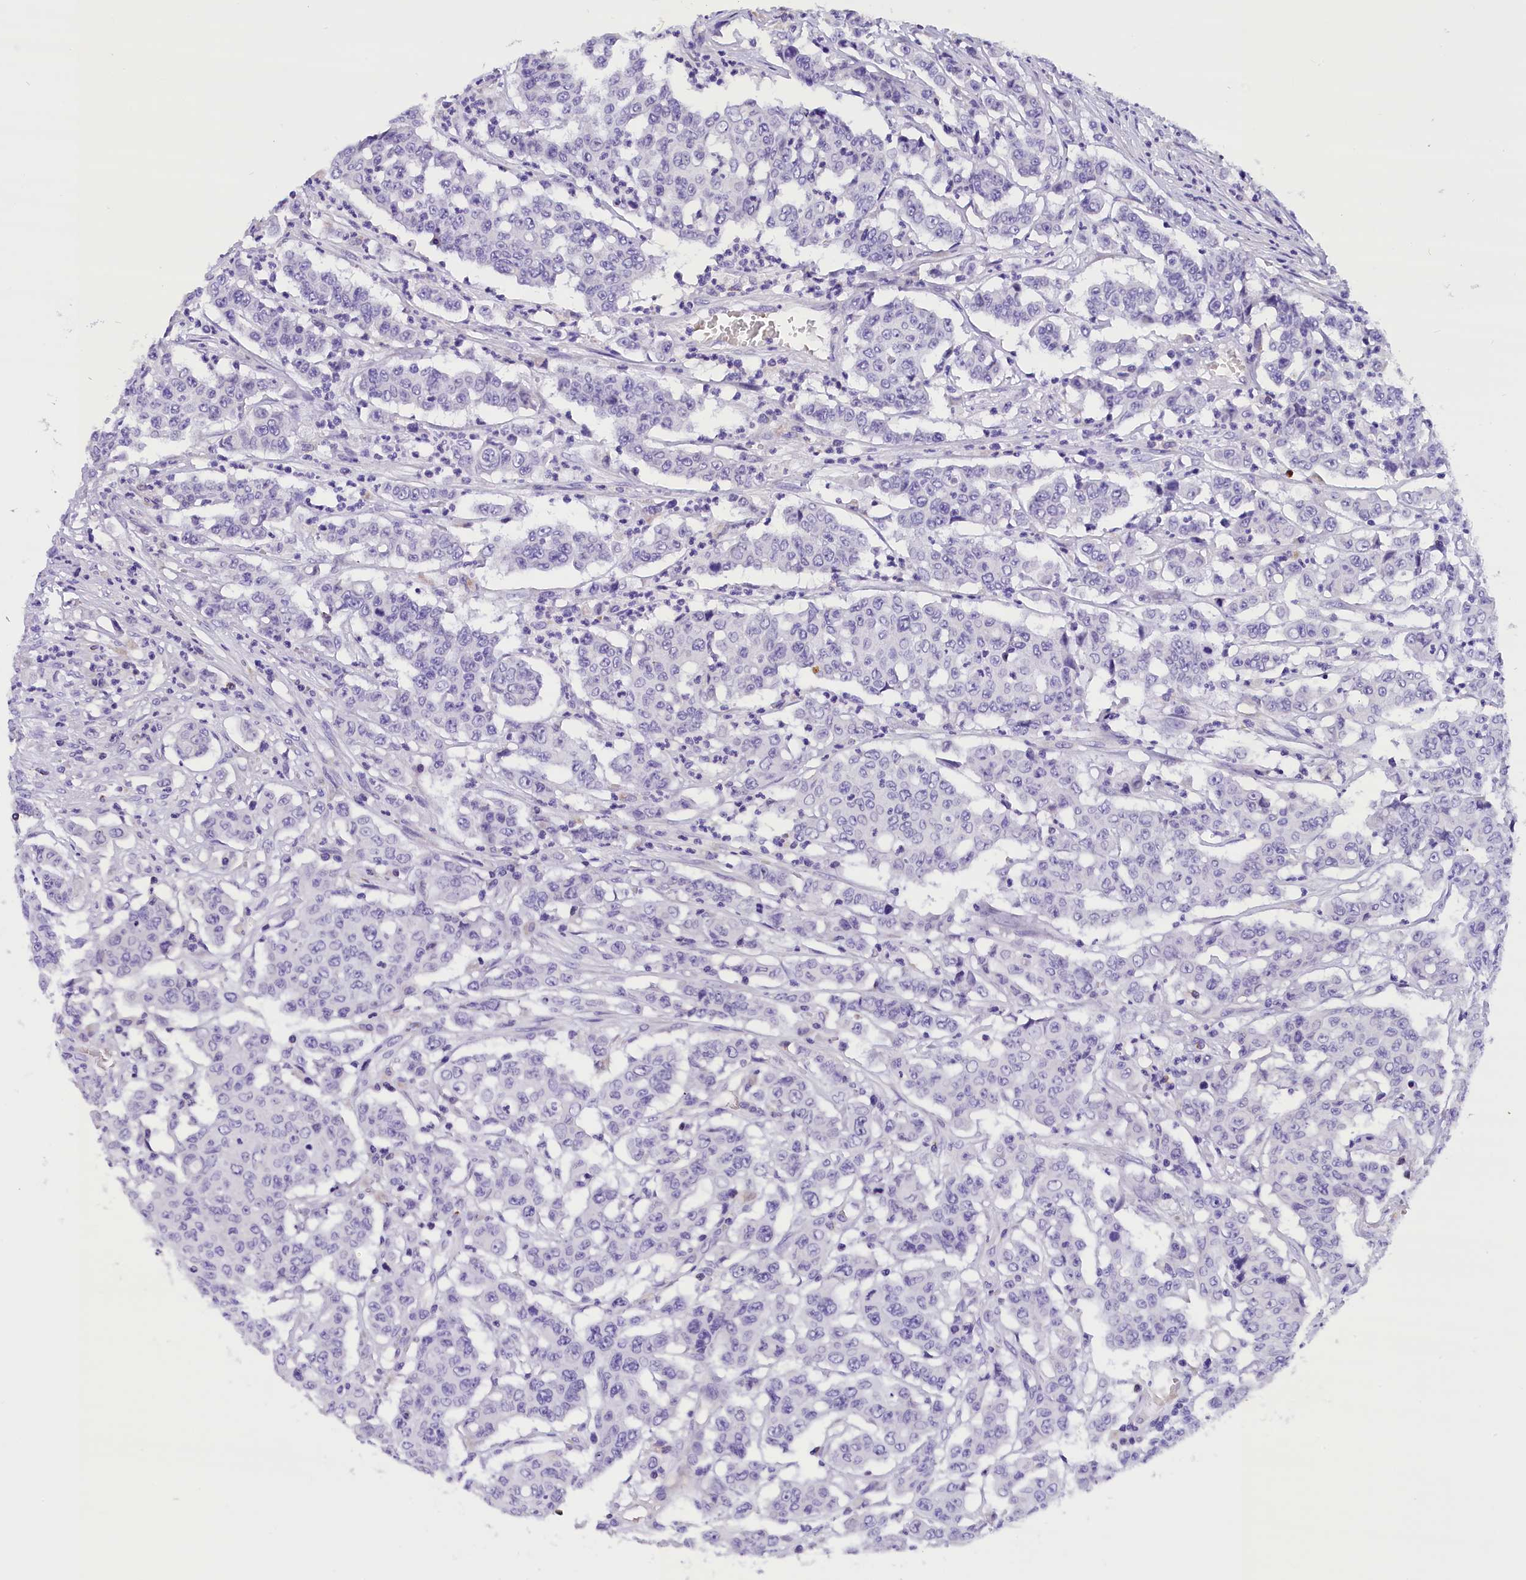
{"staining": {"intensity": "negative", "quantity": "none", "location": "none"}, "tissue": "colorectal cancer", "cell_type": "Tumor cells", "image_type": "cancer", "snomed": [{"axis": "morphology", "description": "Adenocarcinoma, NOS"}, {"axis": "topography", "description": "Colon"}], "caption": "Human colorectal cancer (adenocarcinoma) stained for a protein using immunohistochemistry (IHC) reveals no positivity in tumor cells.", "gene": "ABAT", "patient": {"sex": "male", "age": 51}}